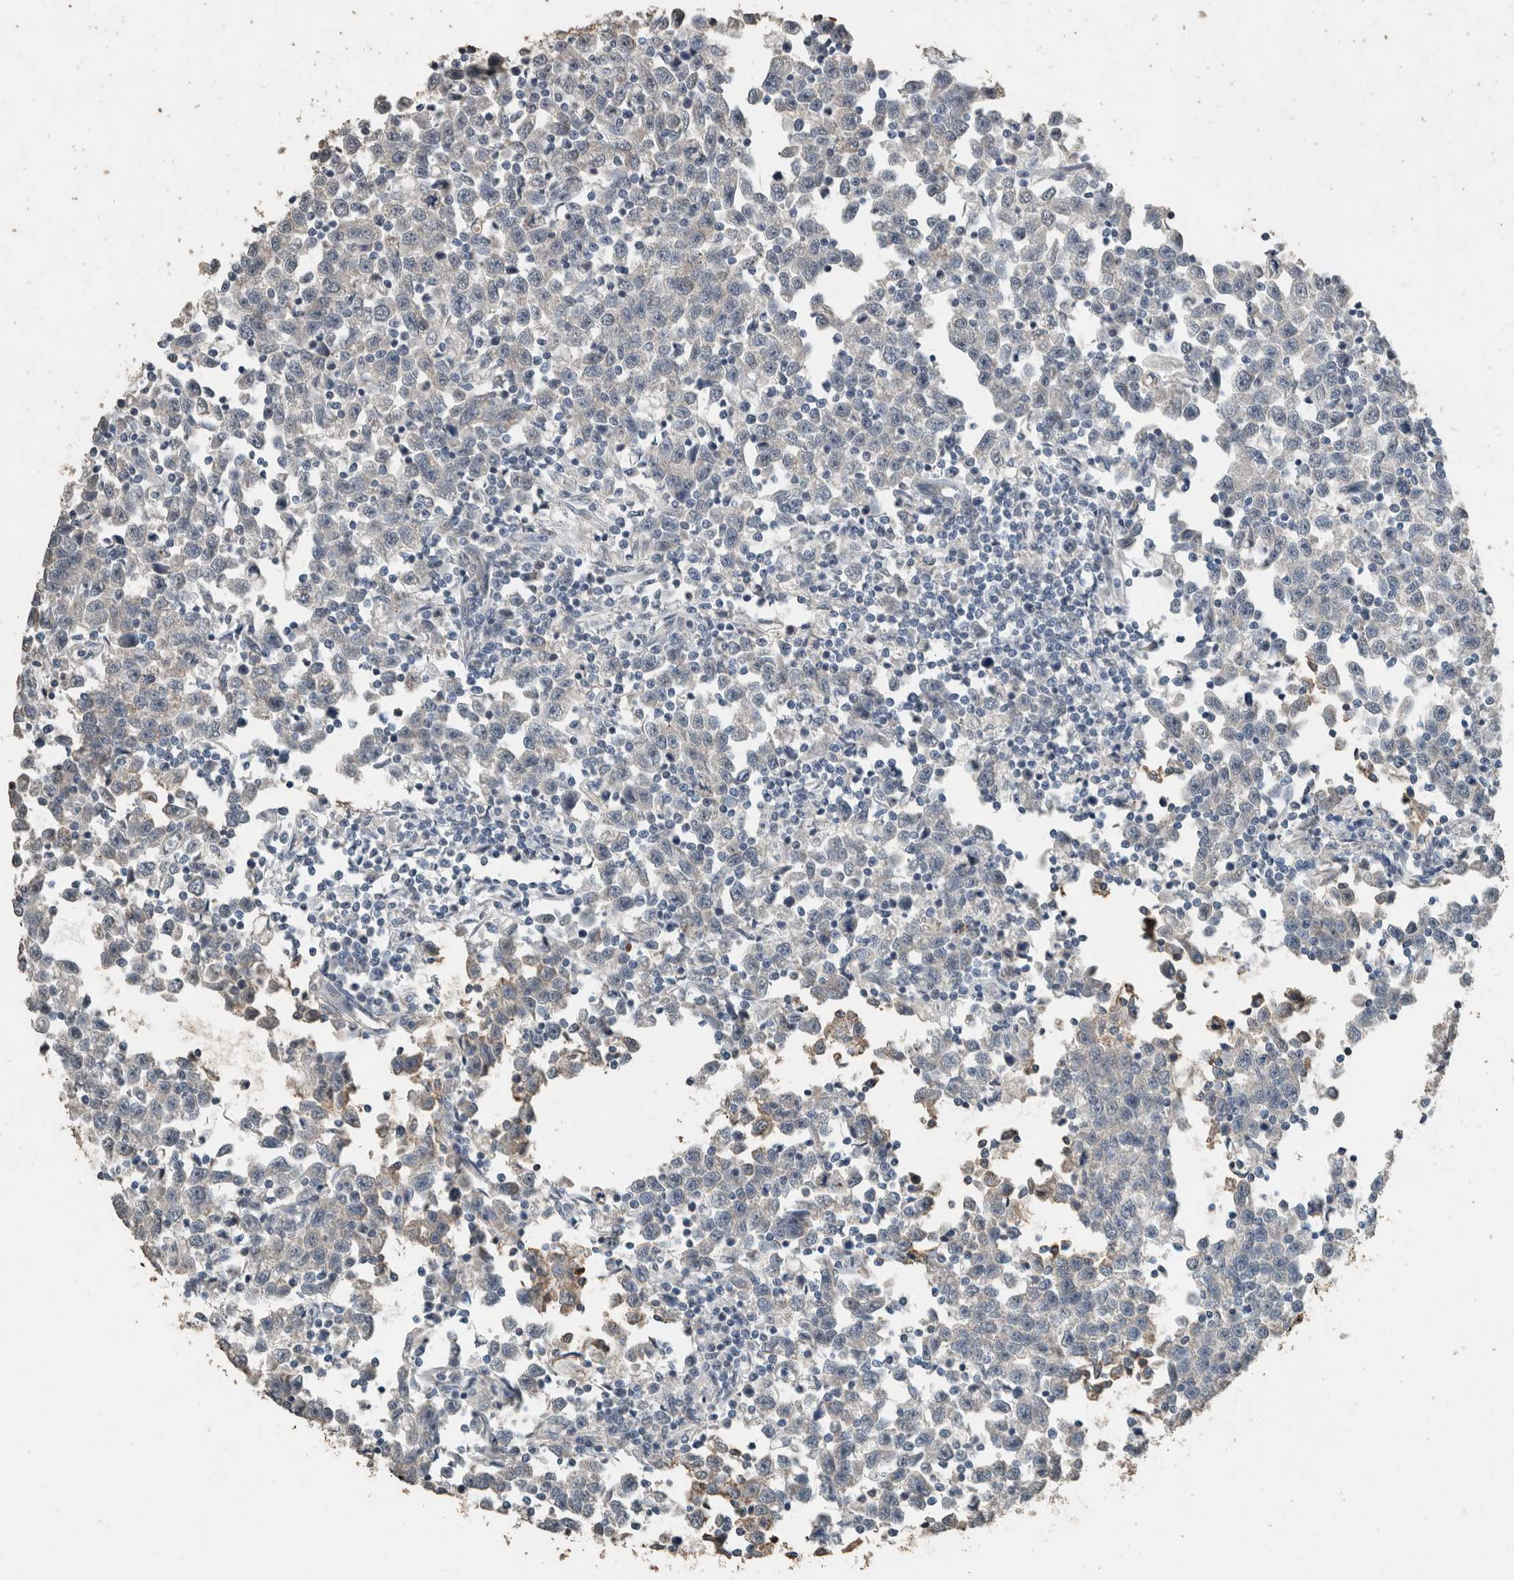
{"staining": {"intensity": "moderate", "quantity": "25%-75%", "location": "cytoplasmic/membranous"}, "tissue": "testis cancer", "cell_type": "Tumor cells", "image_type": "cancer", "snomed": [{"axis": "morphology", "description": "Seminoma, NOS"}, {"axis": "topography", "description": "Testis"}], "caption": "The image exhibits staining of testis cancer, revealing moderate cytoplasmic/membranous protein positivity (brown color) within tumor cells. (DAB IHC with brightfield microscopy, high magnification).", "gene": "ACVR2B", "patient": {"sex": "male", "age": 43}}